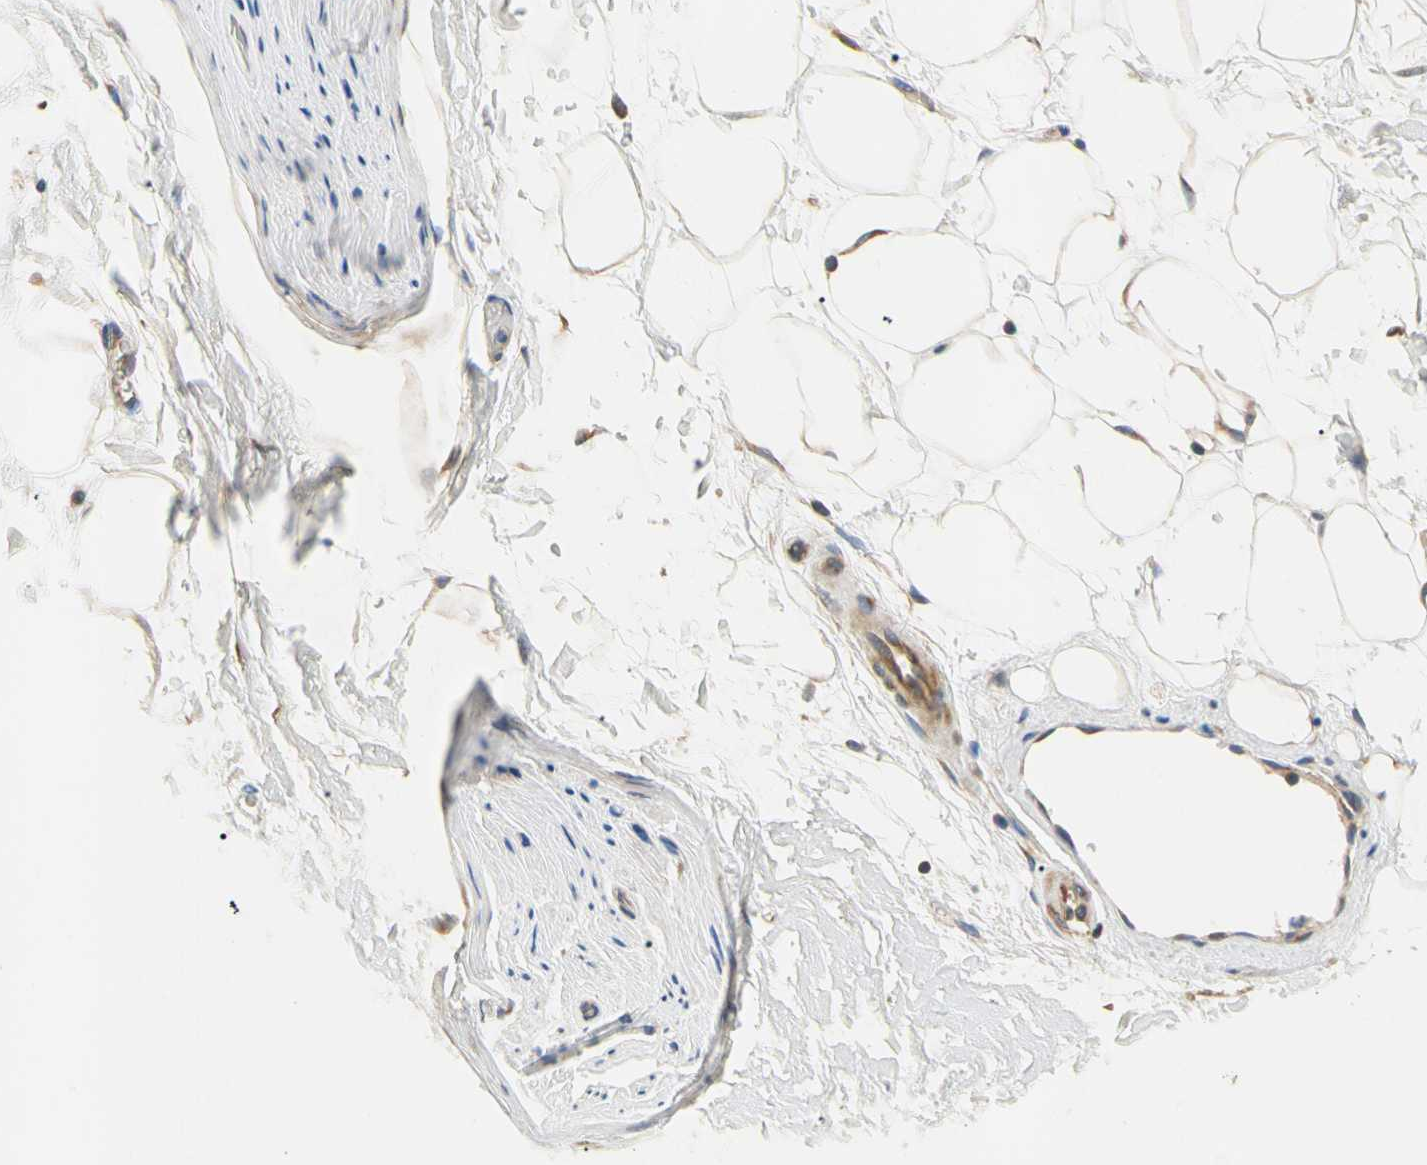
{"staining": {"intensity": "moderate", "quantity": "<25%", "location": "cytoplasmic/membranous"}, "tissue": "adipose tissue", "cell_type": "Adipocytes", "image_type": "normal", "snomed": [{"axis": "morphology", "description": "Normal tissue, NOS"}, {"axis": "topography", "description": "Soft tissue"}], "caption": "A brown stain labels moderate cytoplasmic/membranous positivity of a protein in adipocytes of normal adipose tissue.", "gene": "LRRC47", "patient": {"sex": "male", "age": 72}}